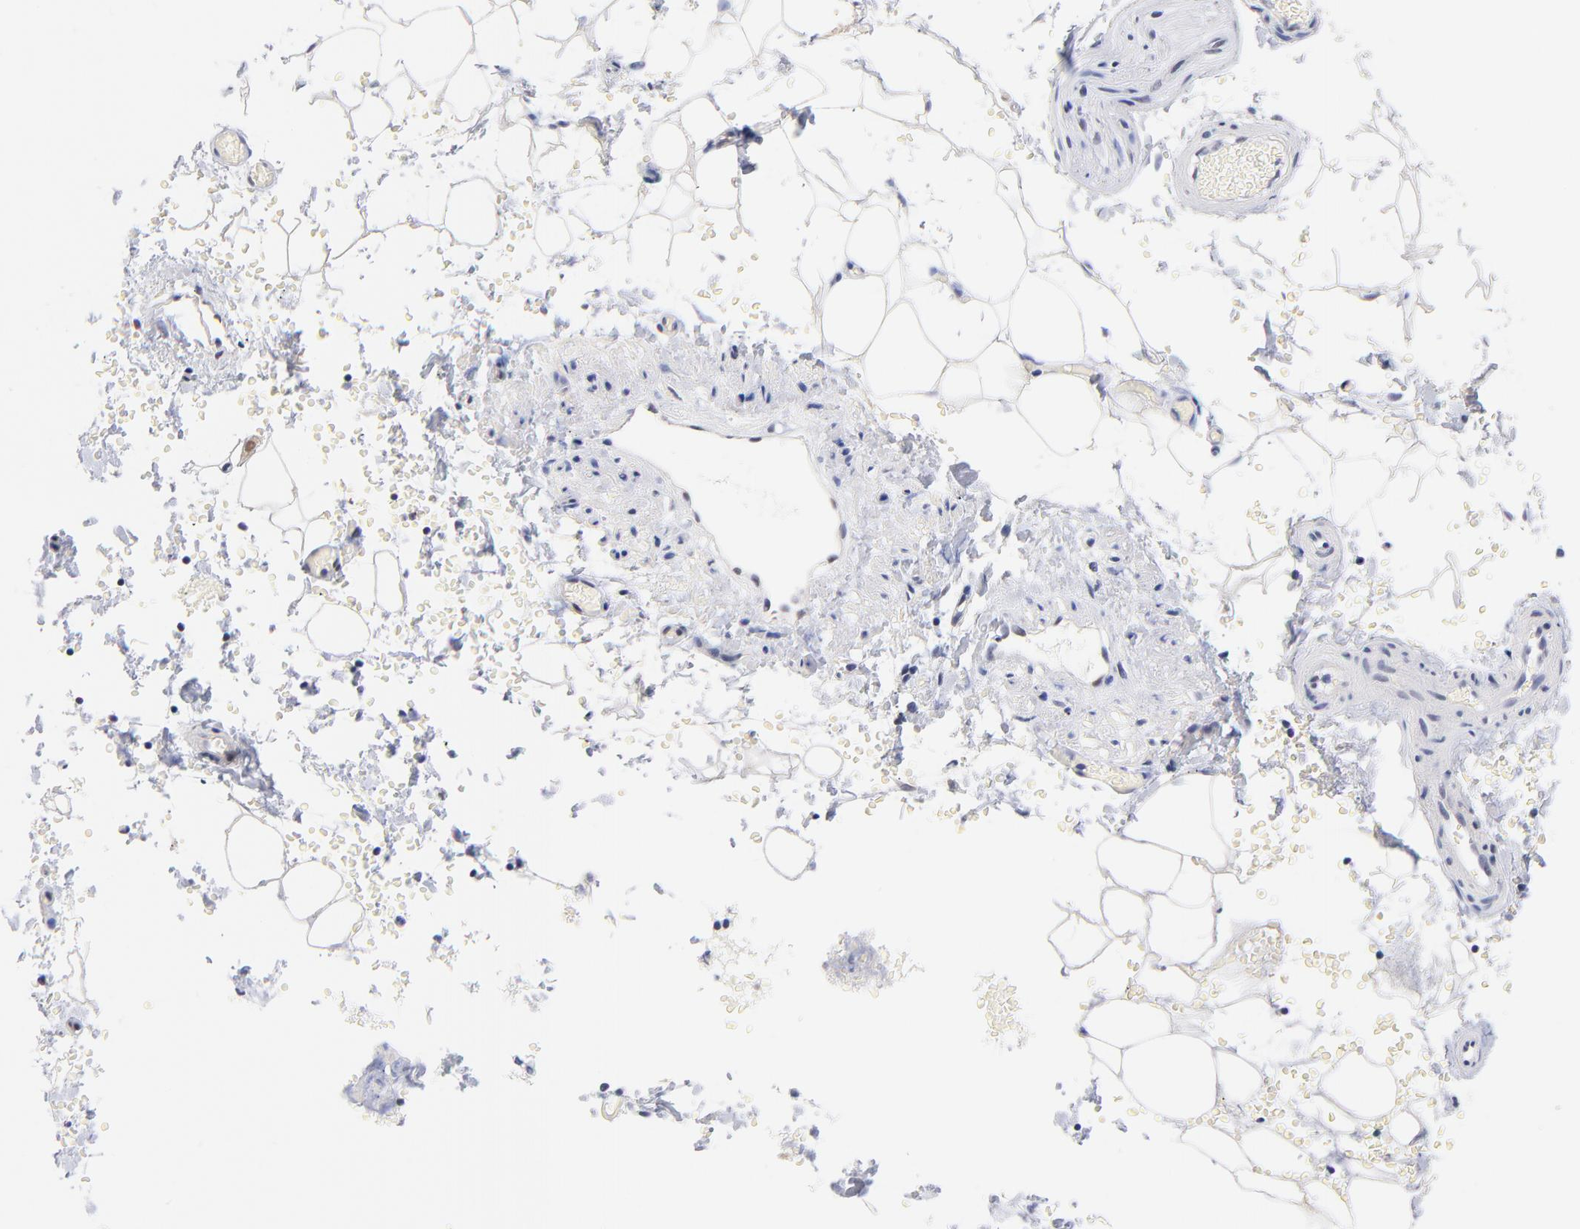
{"staining": {"intensity": "negative", "quantity": "none", "location": "none"}, "tissue": "adipose tissue", "cell_type": "Adipocytes", "image_type": "normal", "snomed": [{"axis": "morphology", "description": "Normal tissue, NOS"}, {"axis": "topography", "description": "Bronchus"}, {"axis": "topography", "description": "Lung"}], "caption": "IHC of benign adipose tissue displays no positivity in adipocytes.", "gene": "ZNF74", "patient": {"sex": "female", "age": 56}}